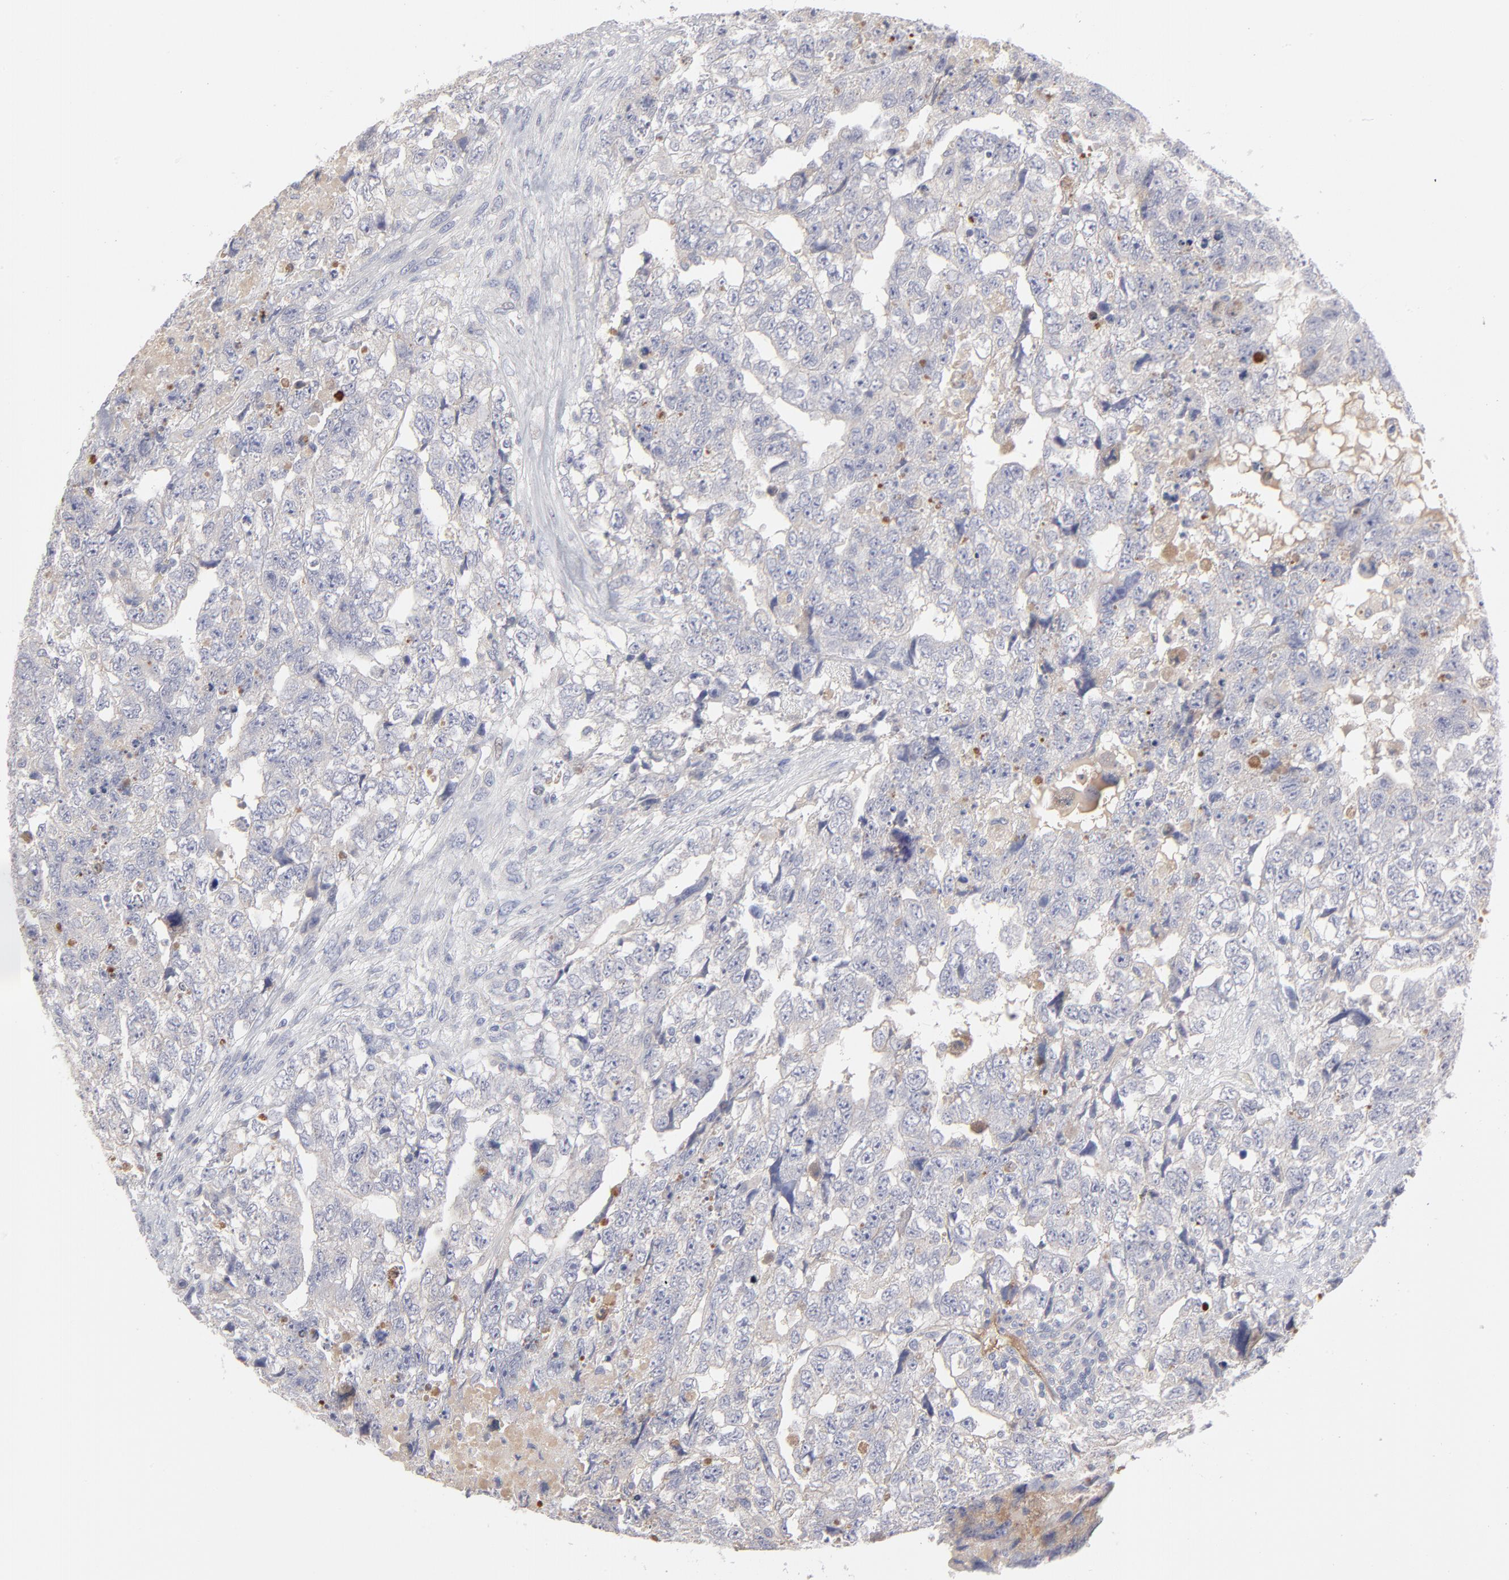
{"staining": {"intensity": "negative", "quantity": "none", "location": "none"}, "tissue": "testis cancer", "cell_type": "Tumor cells", "image_type": "cancer", "snomed": [{"axis": "morphology", "description": "Carcinoma, Embryonal, NOS"}, {"axis": "topography", "description": "Testis"}], "caption": "Human testis cancer (embryonal carcinoma) stained for a protein using immunohistochemistry (IHC) demonstrates no staining in tumor cells.", "gene": "CCR3", "patient": {"sex": "male", "age": 36}}